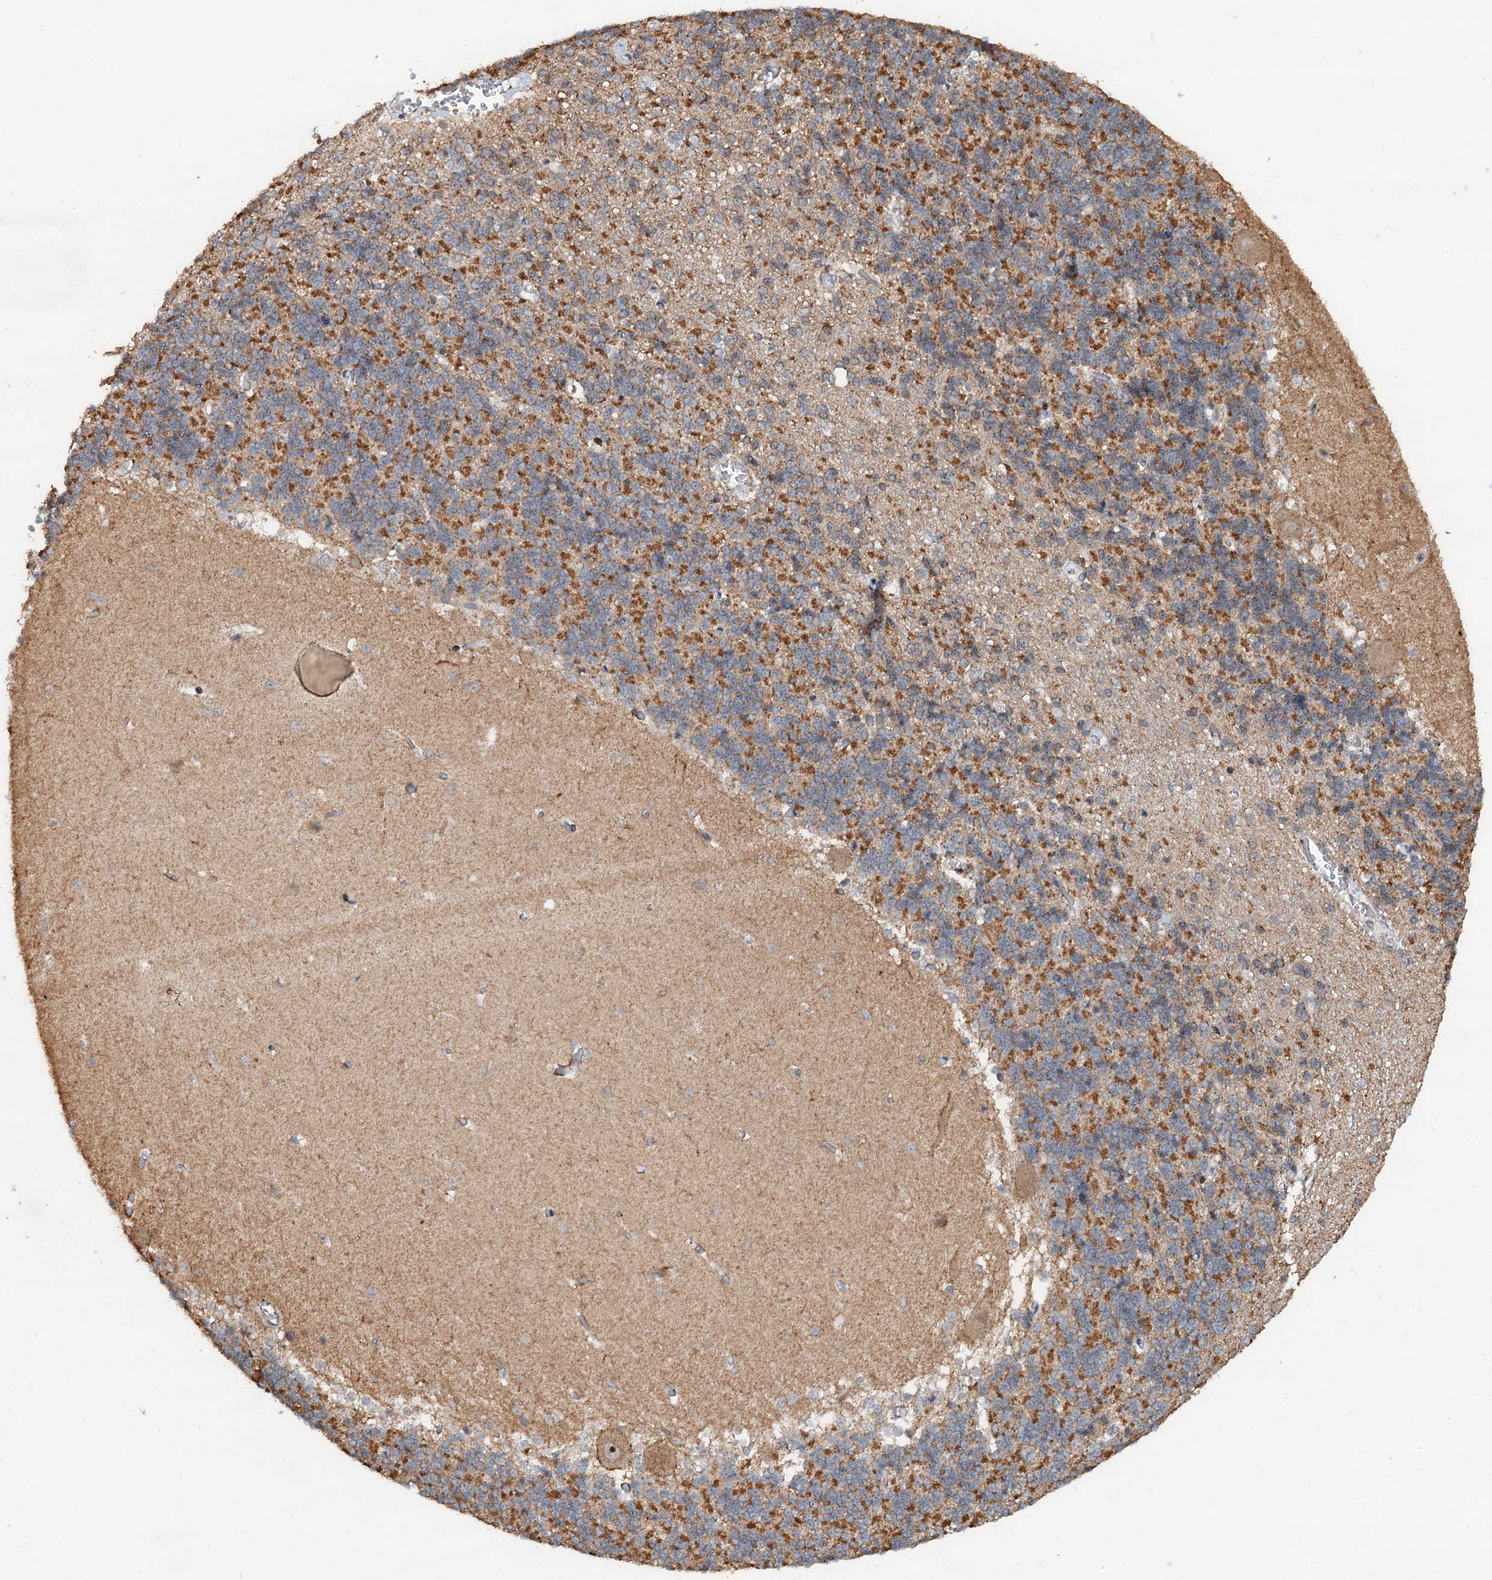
{"staining": {"intensity": "moderate", "quantity": "25%-75%", "location": "cytoplasmic/membranous"}, "tissue": "cerebellum", "cell_type": "Cells in granular layer", "image_type": "normal", "snomed": [{"axis": "morphology", "description": "Normal tissue, NOS"}, {"axis": "topography", "description": "Cerebellum"}], "caption": "Cerebellum was stained to show a protein in brown. There is medium levels of moderate cytoplasmic/membranous positivity in about 25%-75% of cells in granular layer. Using DAB (3,3'-diaminobenzidine) (brown) and hematoxylin (blue) stains, captured at high magnification using brightfield microscopy.", "gene": "TMA16", "patient": {"sex": "male", "age": 37}}